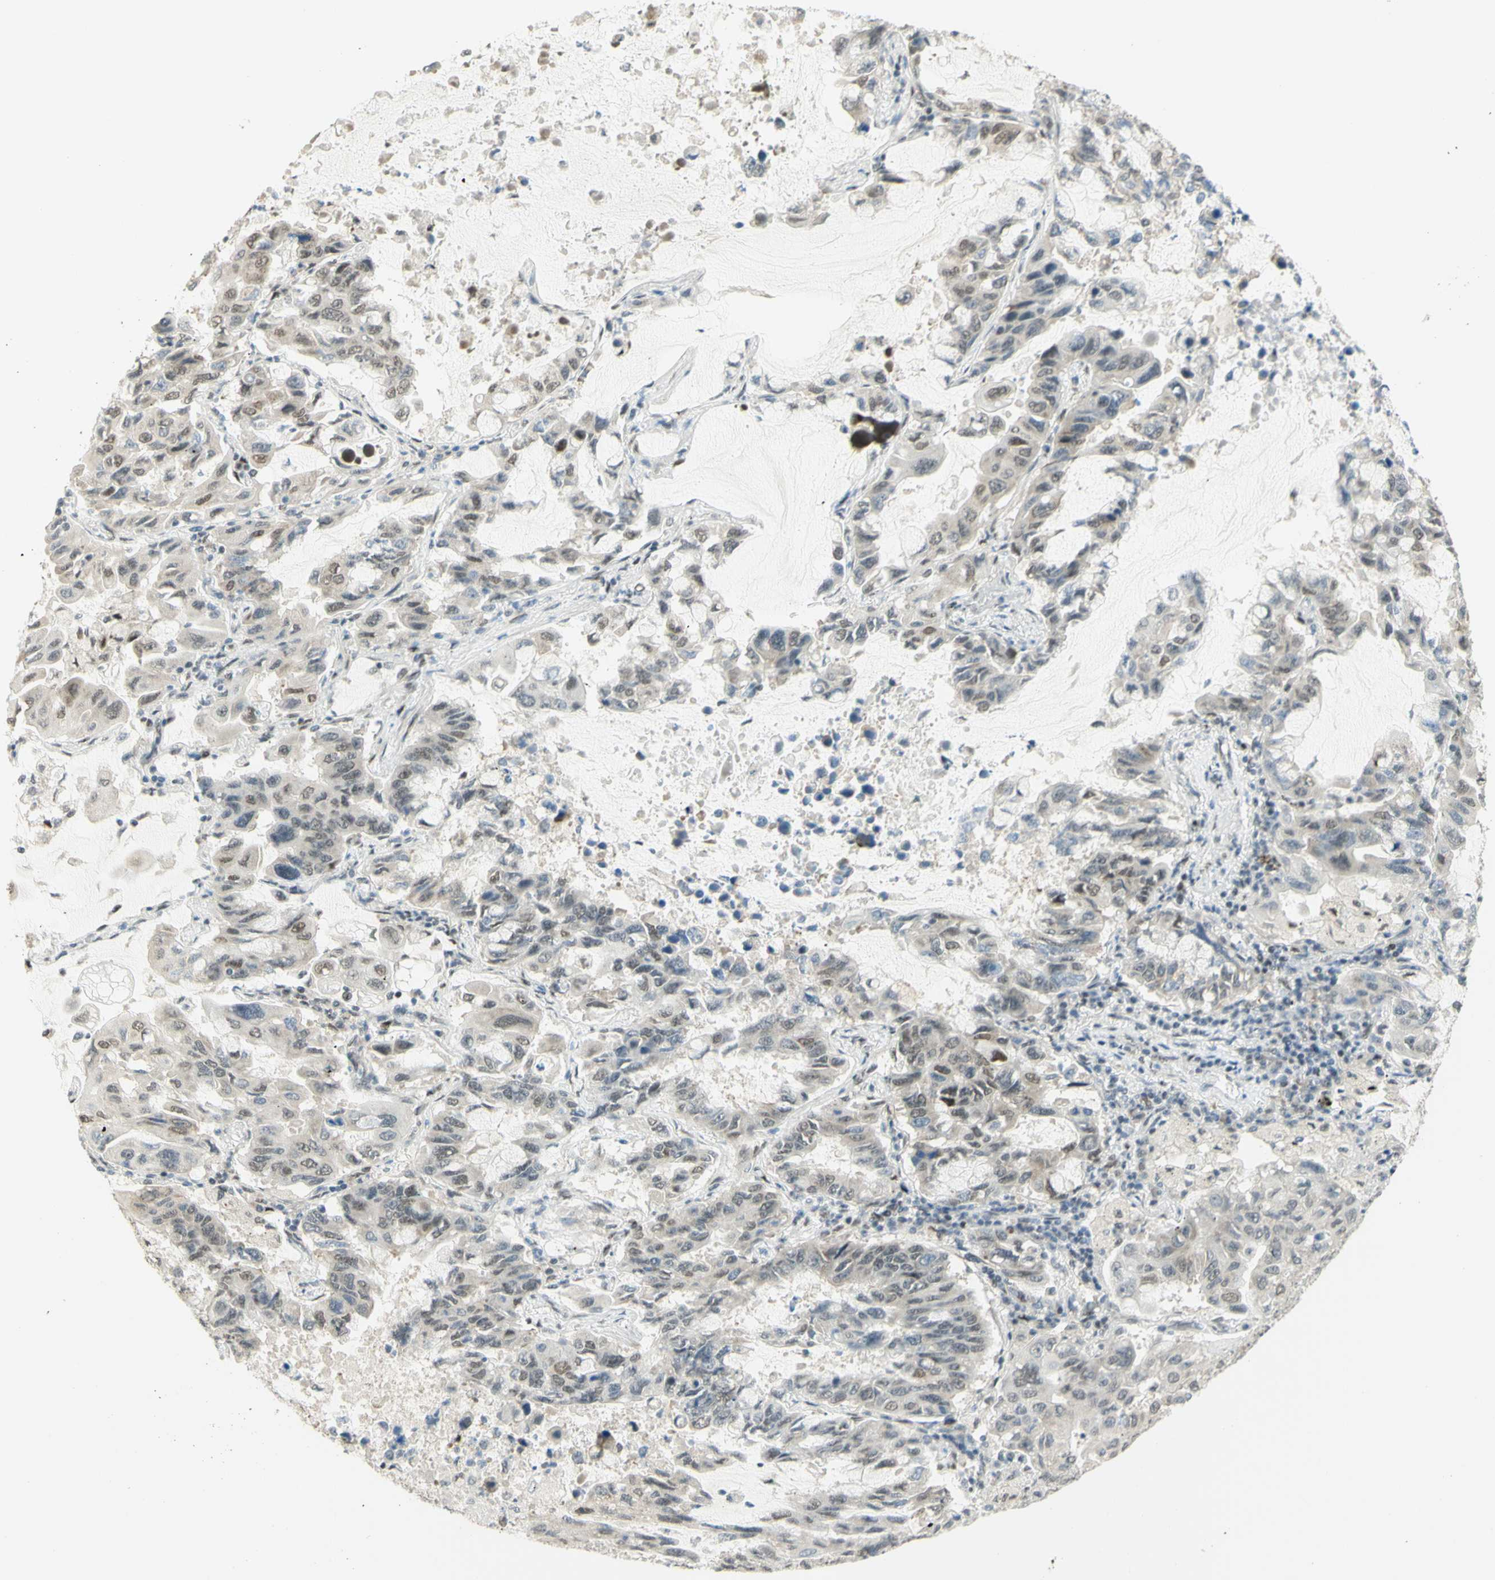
{"staining": {"intensity": "weak", "quantity": ">75%", "location": "nuclear"}, "tissue": "lung cancer", "cell_type": "Tumor cells", "image_type": "cancer", "snomed": [{"axis": "morphology", "description": "Adenocarcinoma, NOS"}, {"axis": "topography", "description": "Lung"}], "caption": "Protein positivity by immunohistochemistry reveals weak nuclear expression in approximately >75% of tumor cells in lung adenocarcinoma. (Stains: DAB in brown, nuclei in blue, Microscopy: brightfield microscopy at high magnification).", "gene": "DDX1", "patient": {"sex": "male", "age": 64}}